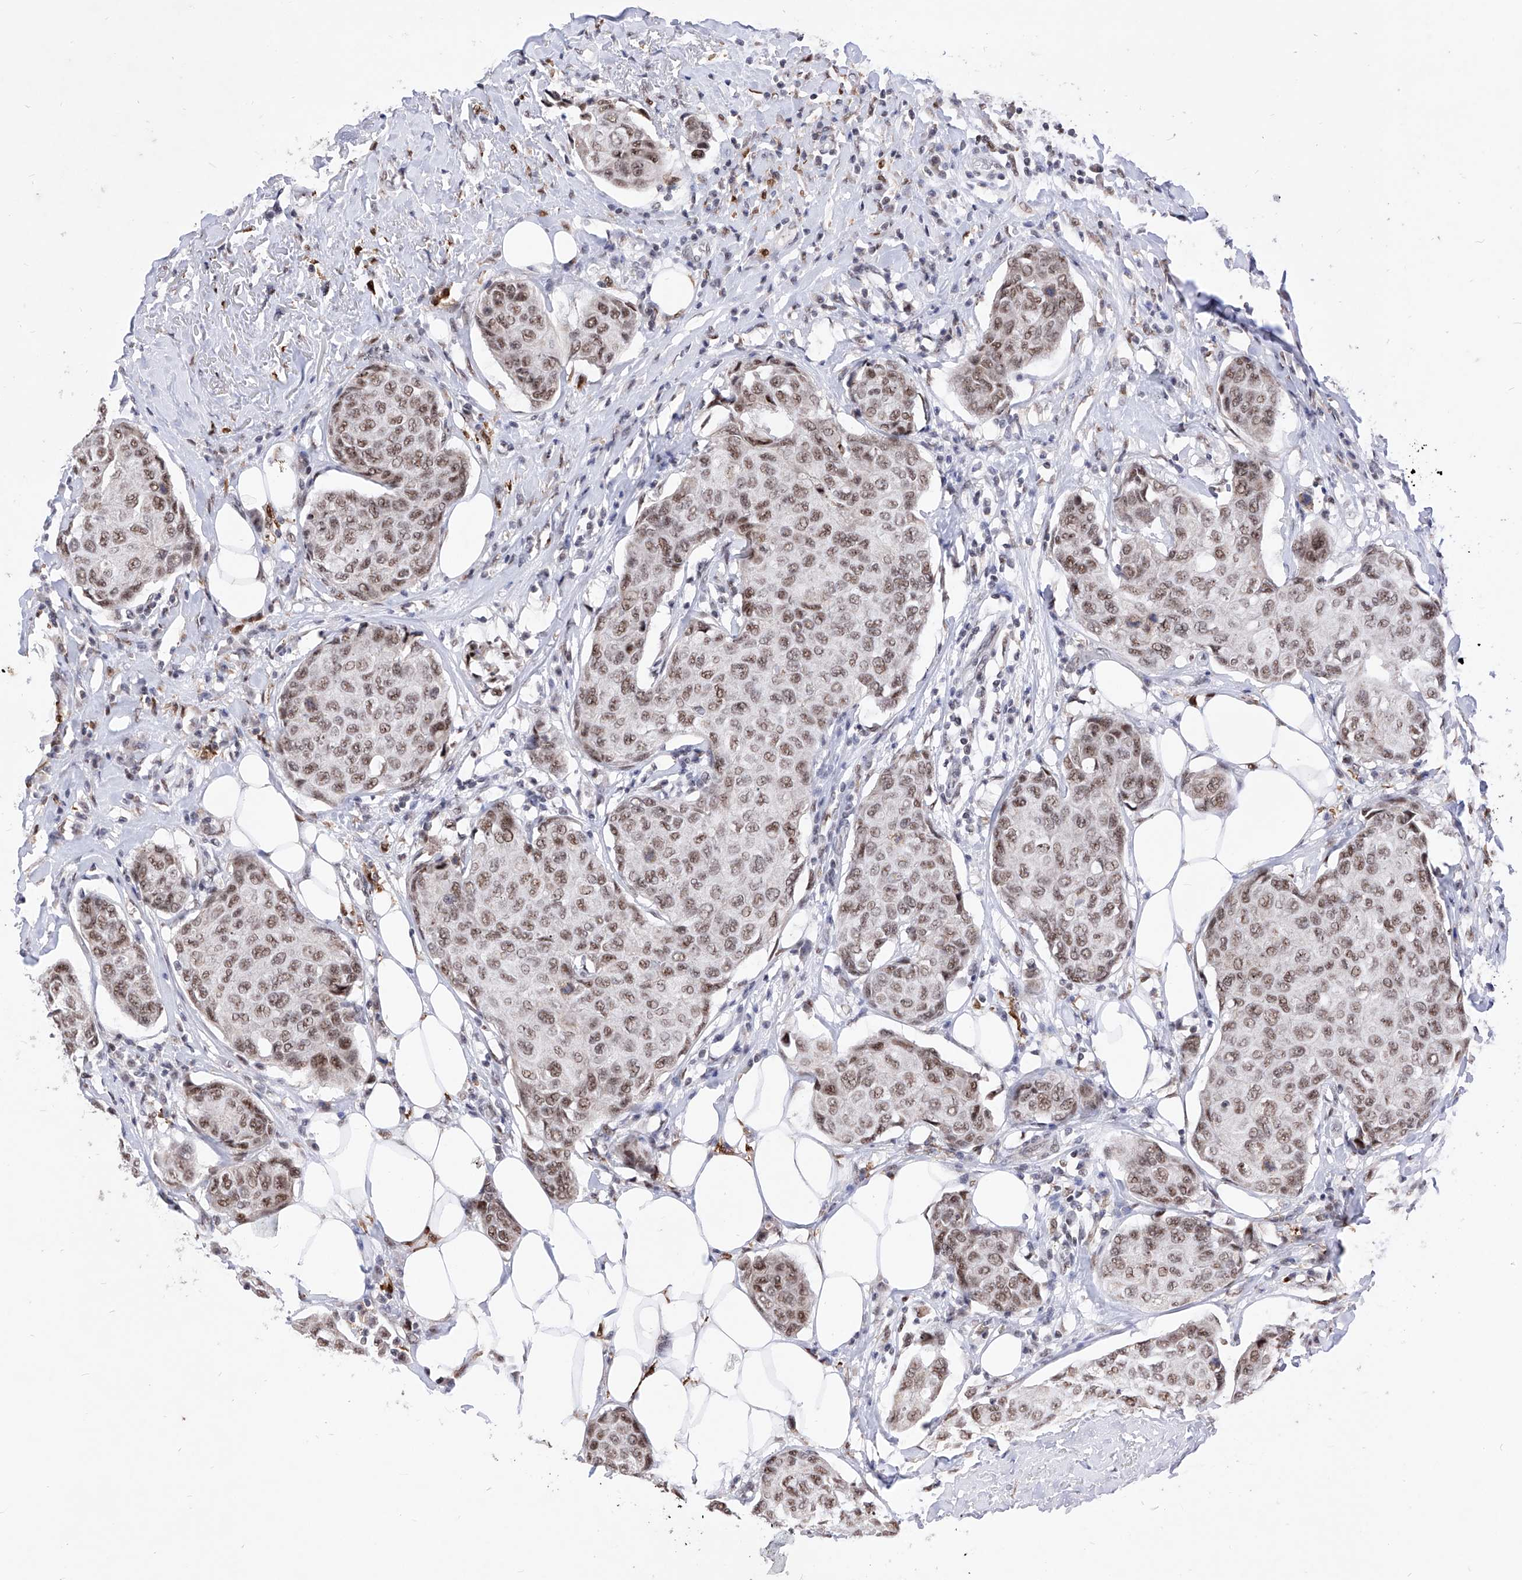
{"staining": {"intensity": "moderate", "quantity": ">75%", "location": "nuclear"}, "tissue": "breast cancer", "cell_type": "Tumor cells", "image_type": "cancer", "snomed": [{"axis": "morphology", "description": "Duct carcinoma"}, {"axis": "topography", "description": "Breast"}], "caption": "The image exhibits immunohistochemical staining of breast cancer (intraductal carcinoma). There is moderate nuclear expression is seen in about >75% of tumor cells.", "gene": "PHF5A", "patient": {"sex": "female", "age": 80}}